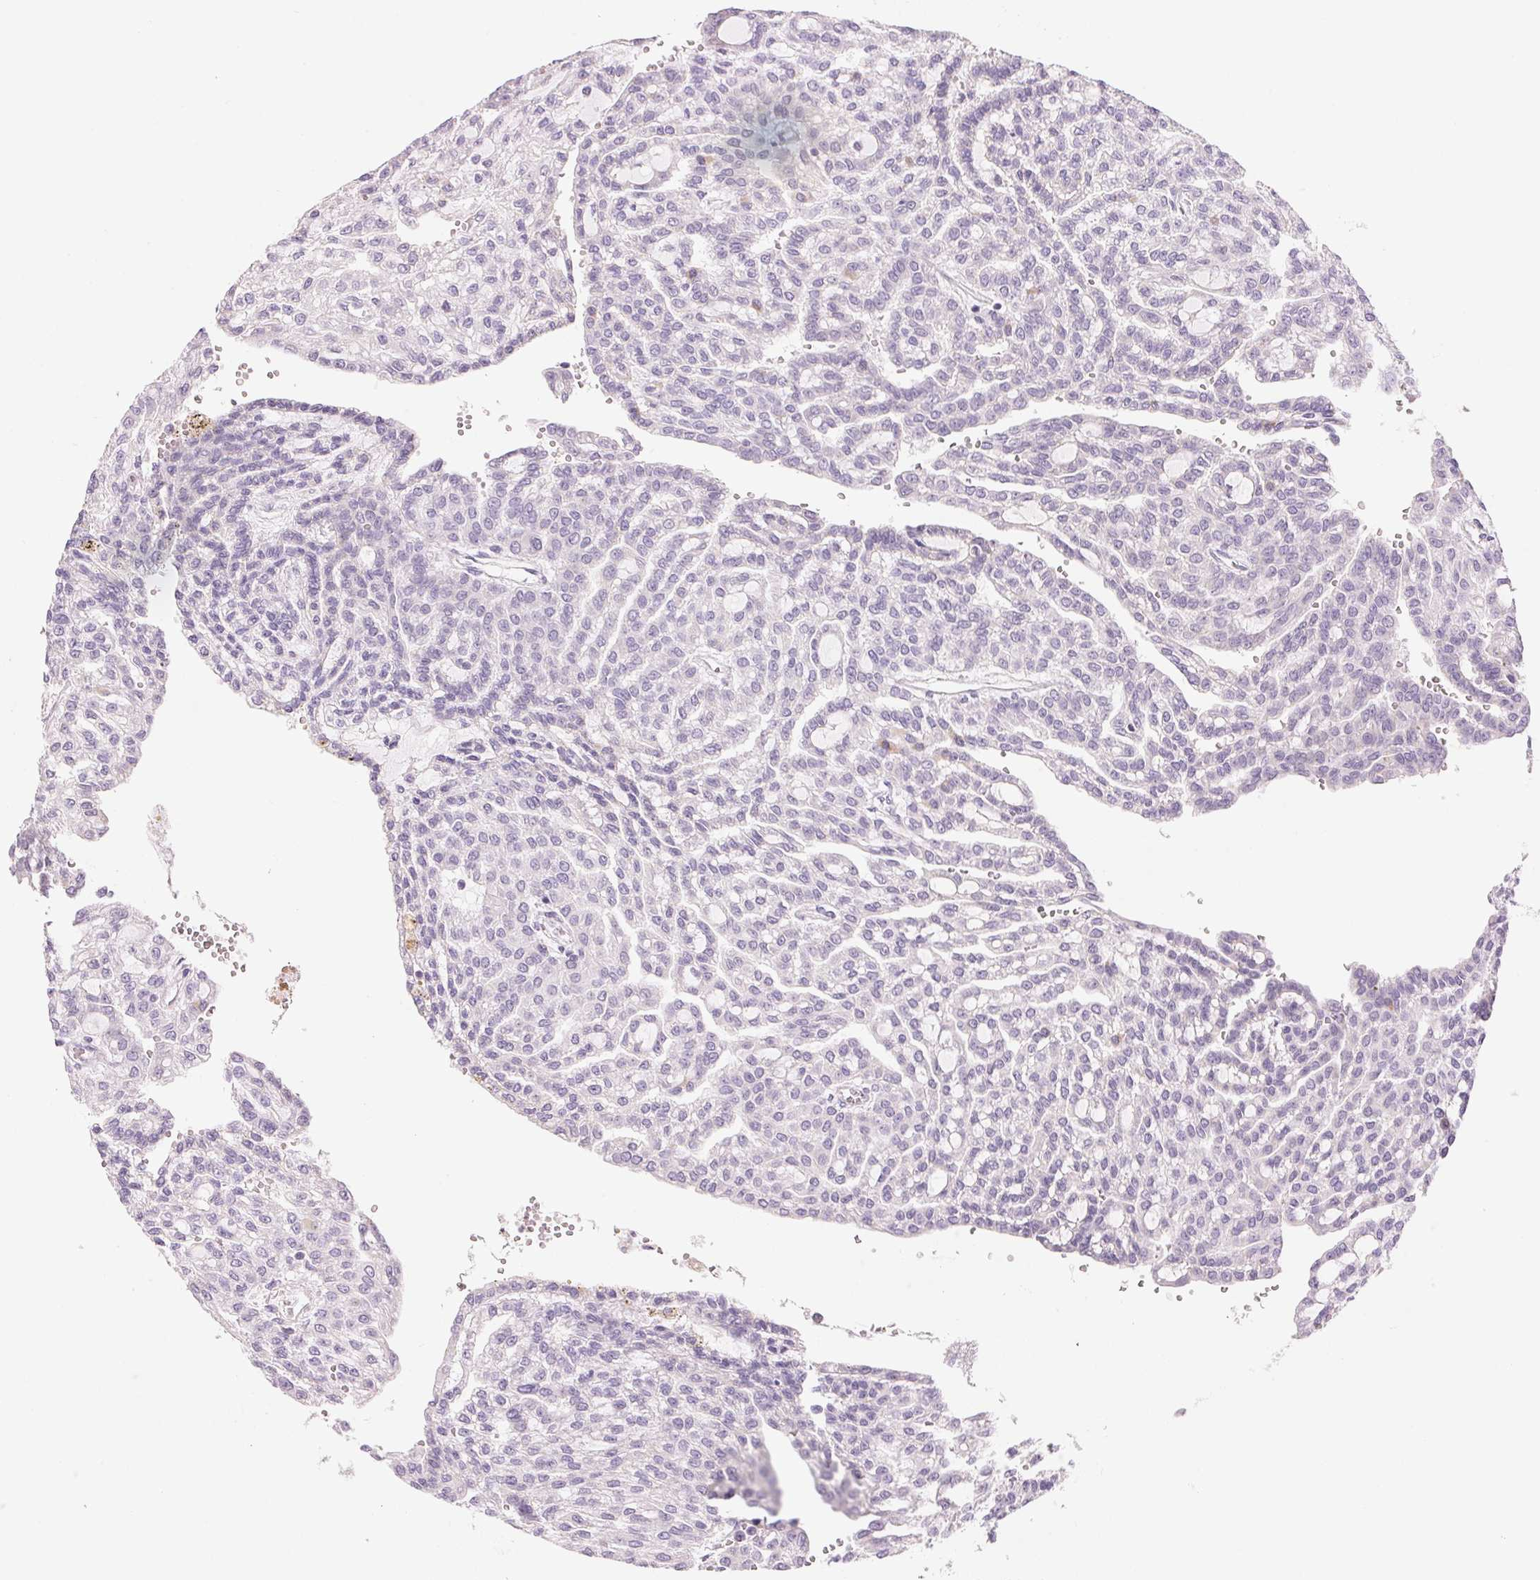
{"staining": {"intensity": "negative", "quantity": "none", "location": "none"}, "tissue": "renal cancer", "cell_type": "Tumor cells", "image_type": "cancer", "snomed": [{"axis": "morphology", "description": "Adenocarcinoma, NOS"}, {"axis": "topography", "description": "Kidney"}], "caption": "Immunohistochemical staining of human renal cancer demonstrates no significant expression in tumor cells.", "gene": "CYP11B1", "patient": {"sex": "male", "age": 63}}